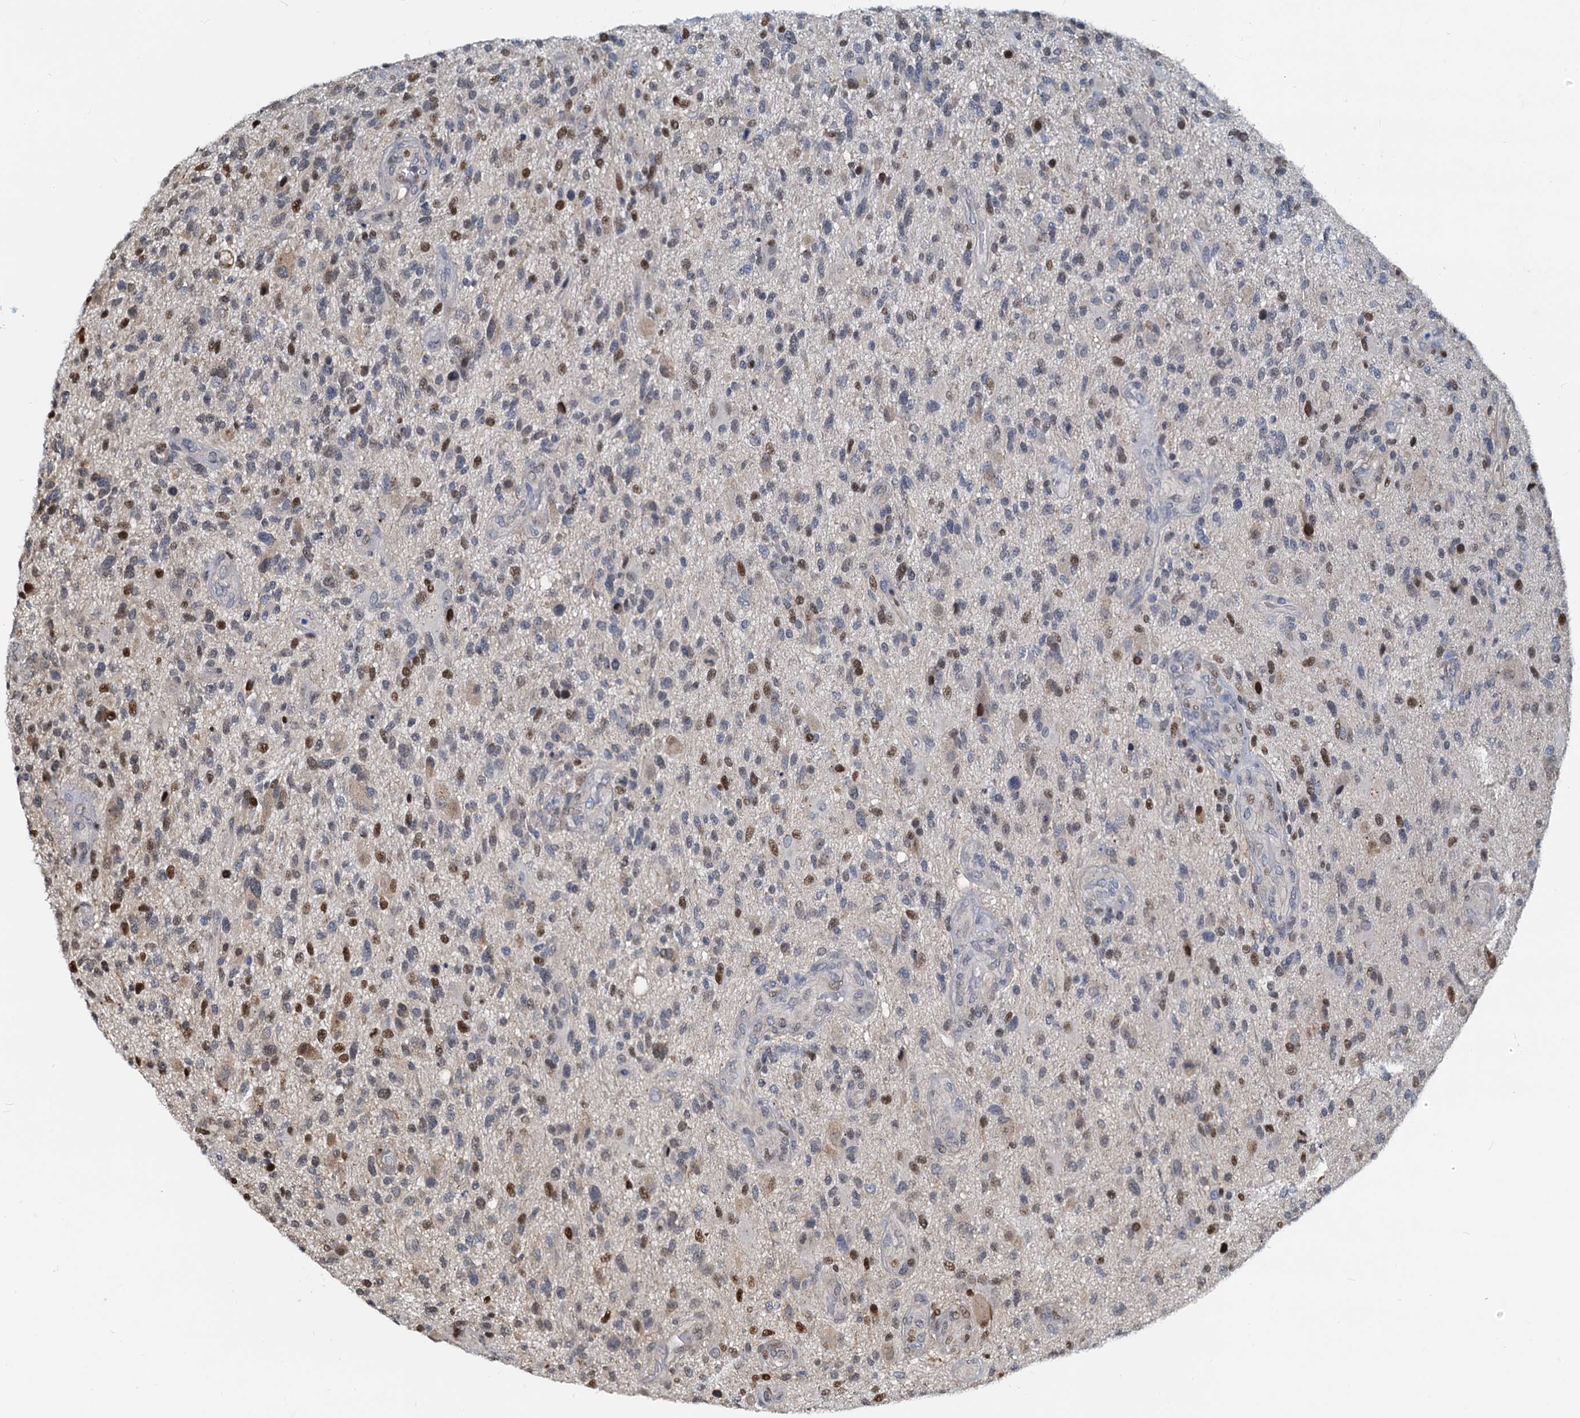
{"staining": {"intensity": "moderate", "quantity": "25%-75%", "location": "nuclear"}, "tissue": "glioma", "cell_type": "Tumor cells", "image_type": "cancer", "snomed": [{"axis": "morphology", "description": "Glioma, malignant, High grade"}, {"axis": "topography", "description": "Brain"}], "caption": "DAB immunohistochemical staining of high-grade glioma (malignant) demonstrates moderate nuclear protein positivity in about 25%-75% of tumor cells. The staining is performed using DAB brown chromogen to label protein expression. The nuclei are counter-stained blue using hematoxylin.", "gene": "PTGES3", "patient": {"sex": "male", "age": 47}}